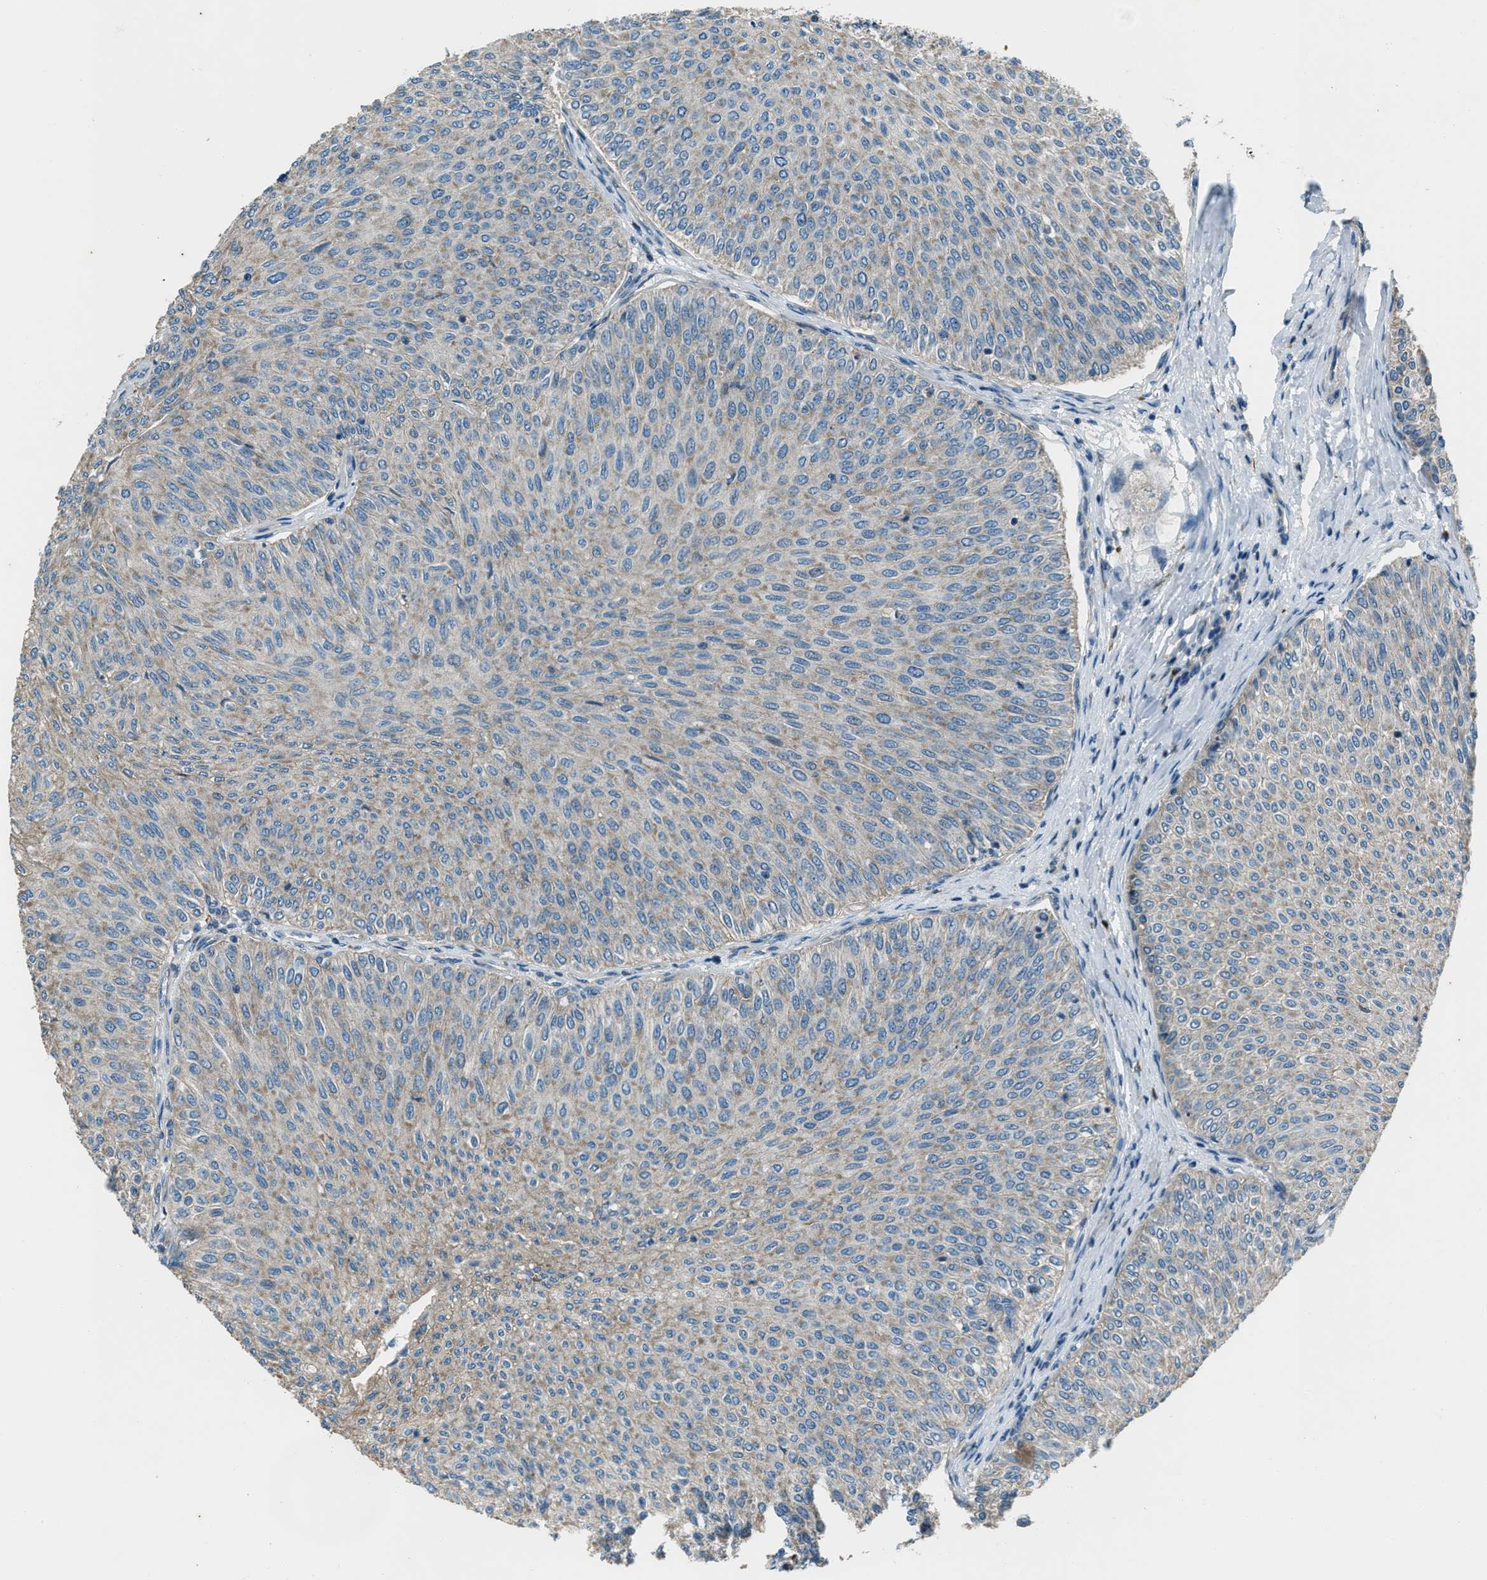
{"staining": {"intensity": "weak", "quantity": "<25%", "location": "cytoplasmic/membranous"}, "tissue": "urothelial cancer", "cell_type": "Tumor cells", "image_type": "cancer", "snomed": [{"axis": "morphology", "description": "Urothelial carcinoma, Low grade"}, {"axis": "topography", "description": "Urinary bladder"}], "caption": "High power microscopy micrograph of an immunohistochemistry (IHC) photomicrograph of urothelial cancer, revealing no significant expression in tumor cells. Brightfield microscopy of immunohistochemistry (IHC) stained with DAB (3,3'-diaminobenzidine) (brown) and hematoxylin (blue), captured at high magnification.", "gene": "SVIL", "patient": {"sex": "male", "age": 78}}